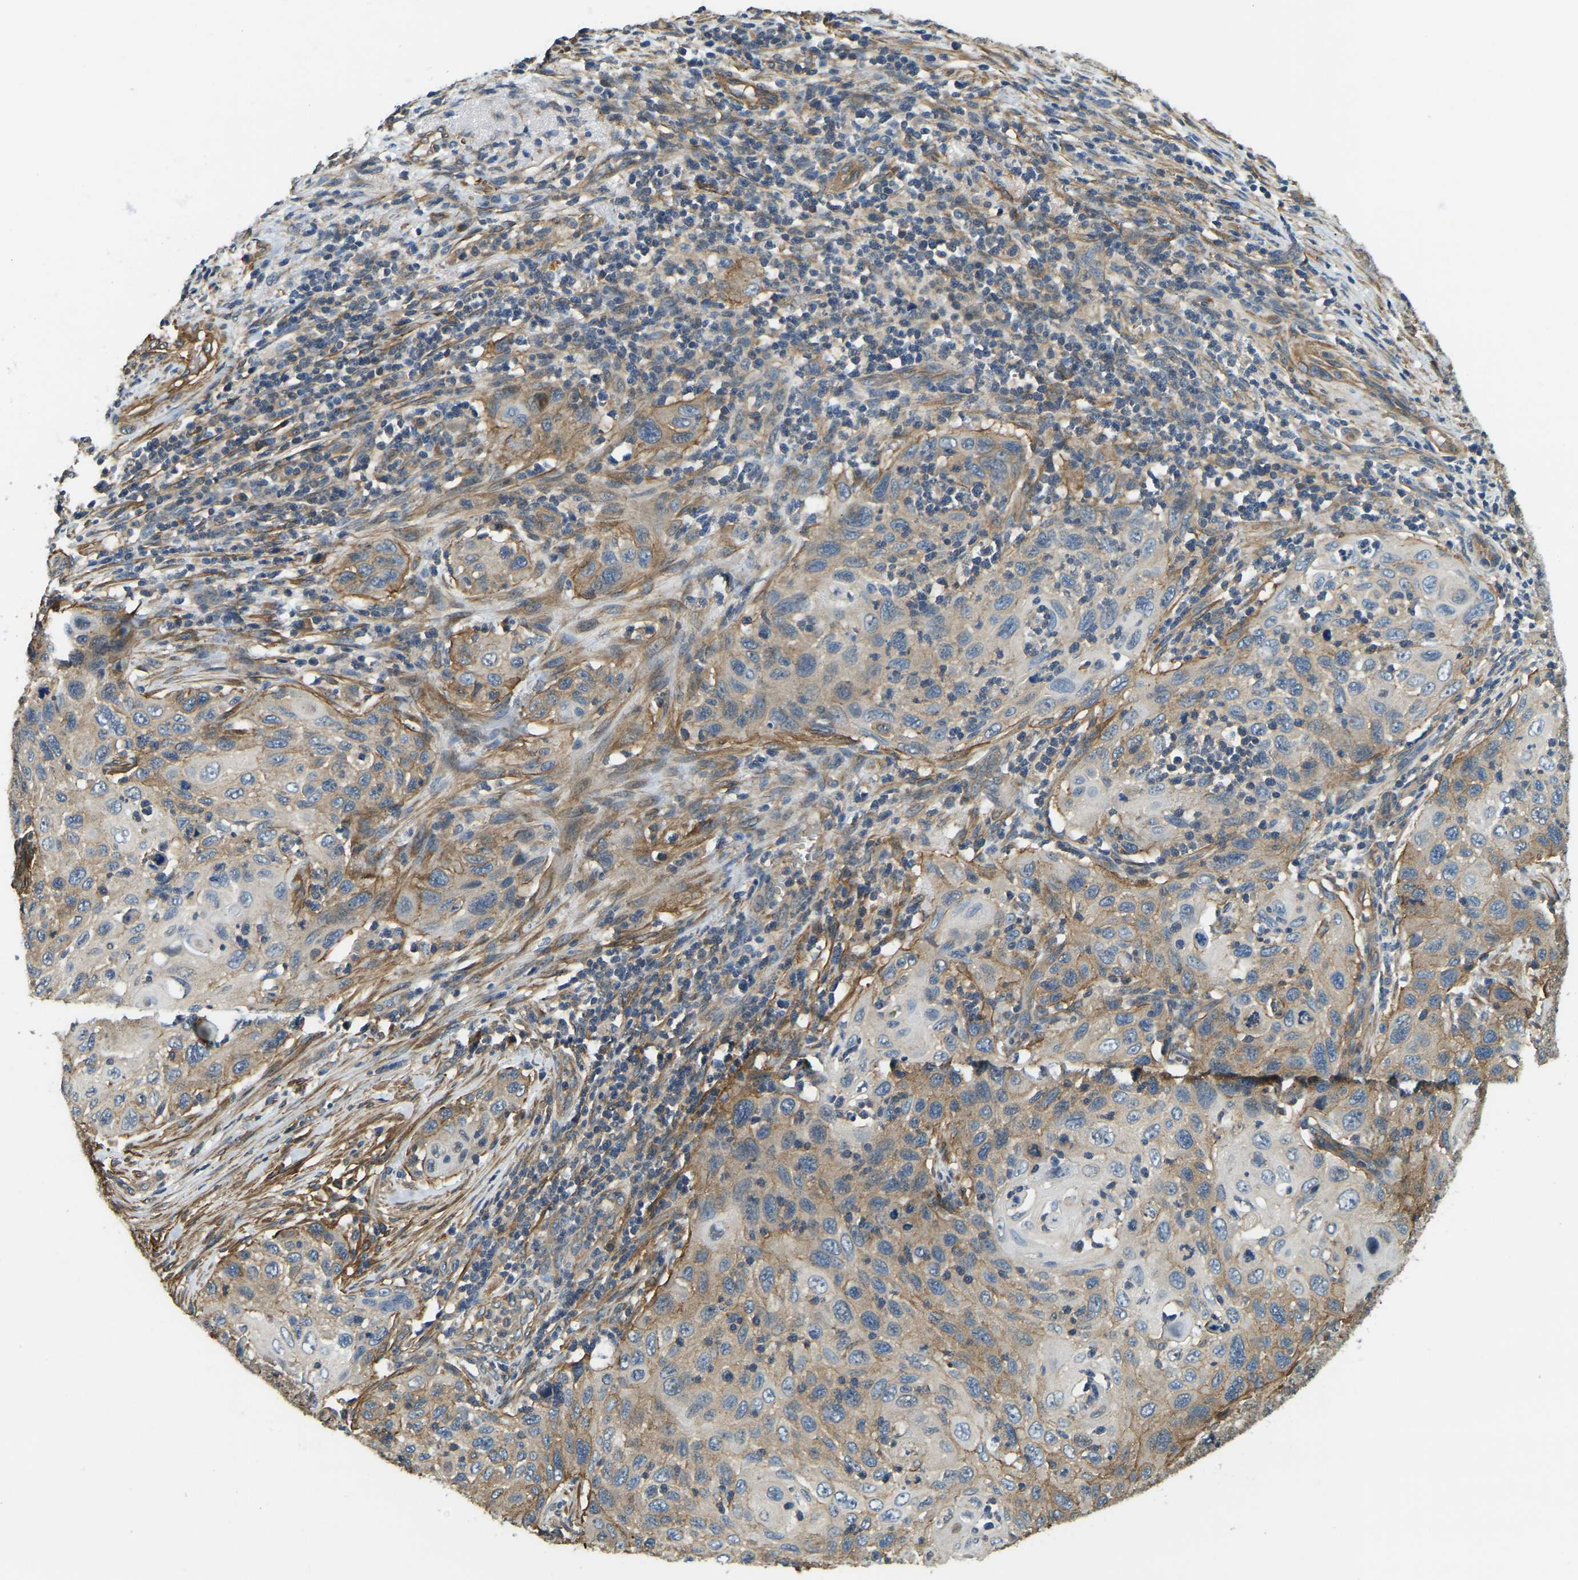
{"staining": {"intensity": "moderate", "quantity": "<25%", "location": "cytoplasmic/membranous"}, "tissue": "cervical cancer", "cell_type": "Tumor cells", "image_type": "cancer", "snomed": [{"axis": "morphology", "description": "Squamous cell carcinoma, NOS"}, {"axis": "topography", "description": "Cervix"}], "caption": "Approximately <25% of tumor cells in cervical squamous cell carcinoma demonstrate moderate cytoplasmic/membranous protein positivity as visualized by brown immunohistochemical staining.", "gene": "ERGIC1", "patient": {"sex": "female", "age": 70}}